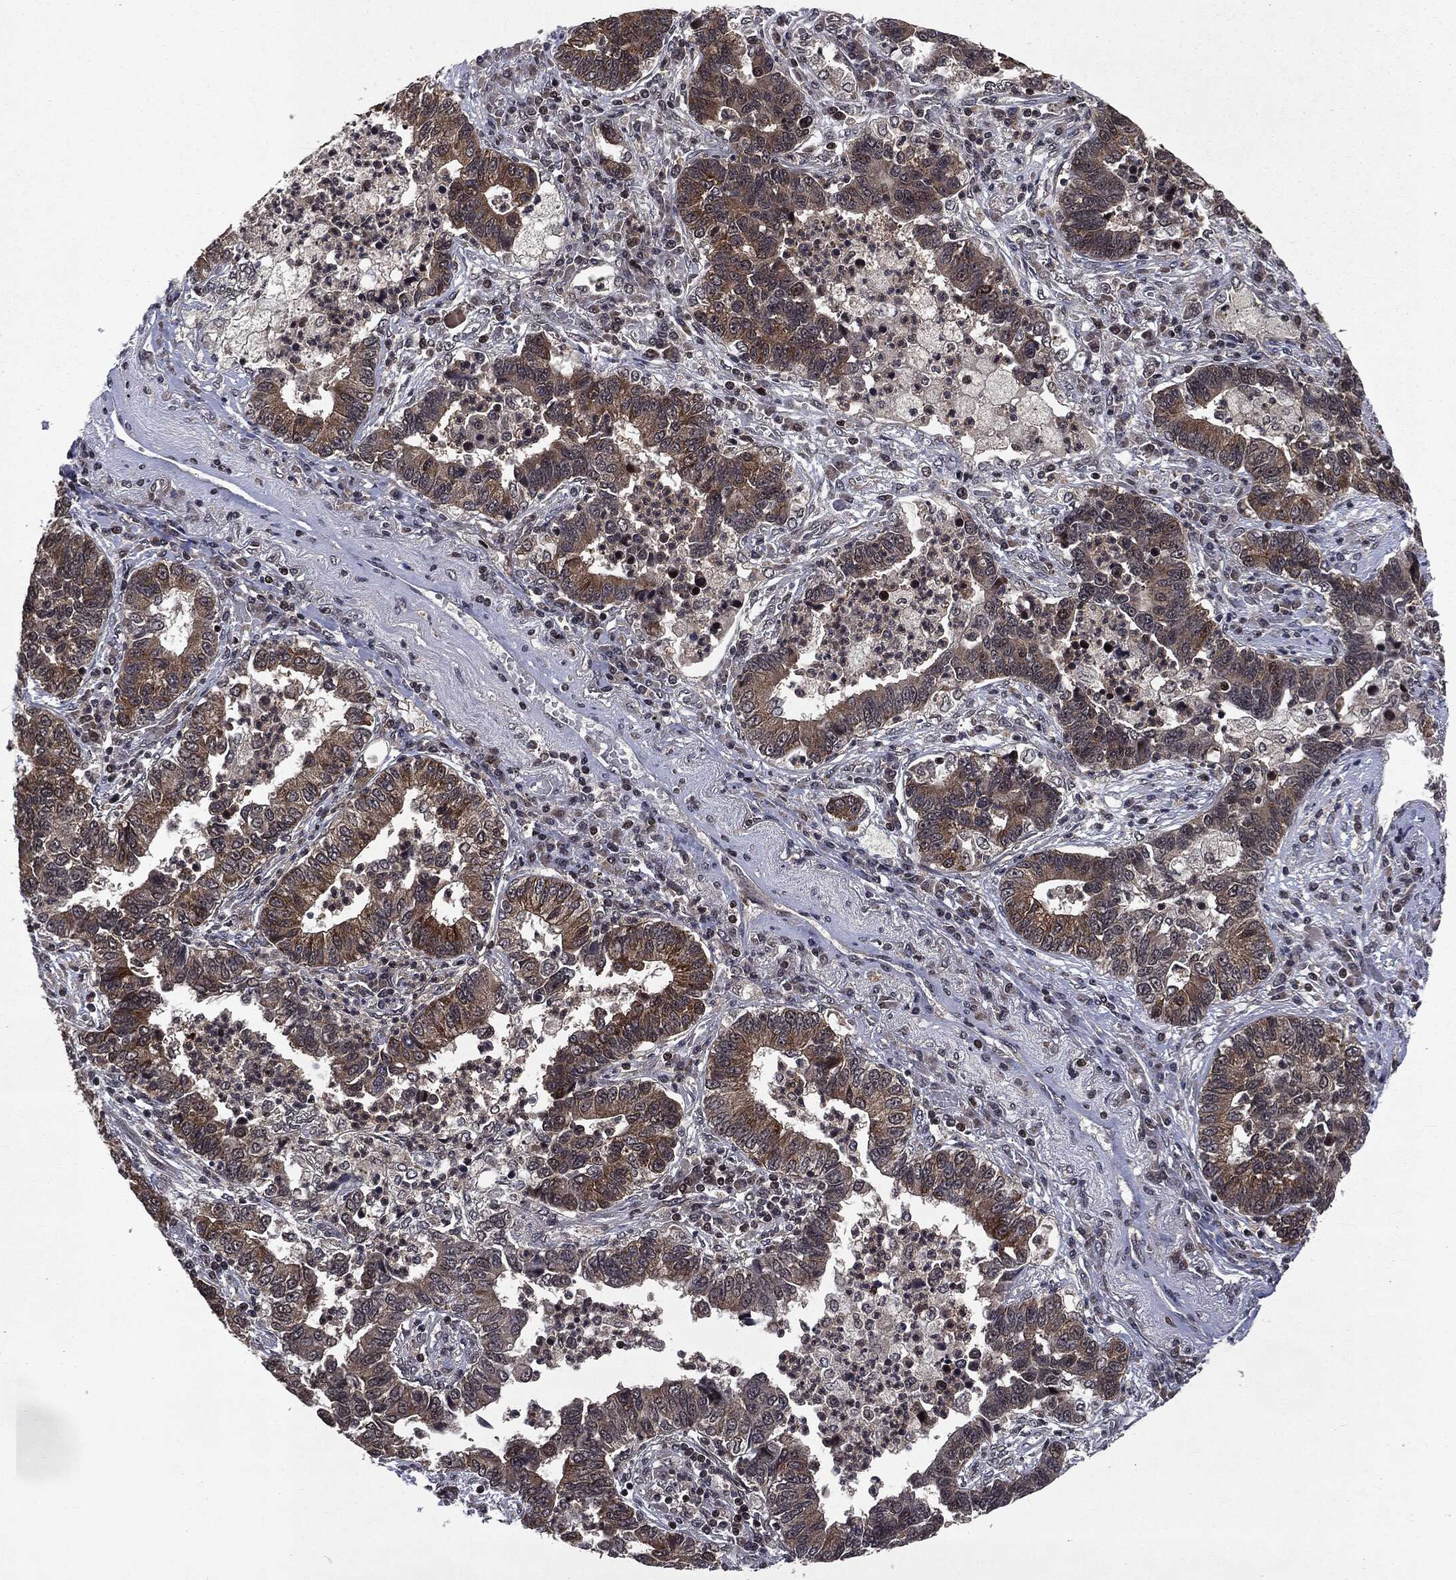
{"staining": {"intensity": "moderate", "quantity": "25%-75%", "location": "cytoplasmic/membranous"}, "tissue": "lung cancer", "cell_type": "Tumor cells", "image_type": "cancer", "snomed": [{"axis": "morphology", "description": "Adenocarcinoma, NOS"}, {"axis": "topography", "description": "Lung"}], "caption": "Immunohistochemical staining of adenocarcinoma (lung) reveals moderate cytoplasmic/membranous protein expression in about 25%-75% of tumor cells. The staining is performed using DAB brown chromogen to label protein expression. The nuclei are counter-stained blue using hematoxylin.", "gene": "STAU2", "patient": {"sex": "female", "age": 57}}